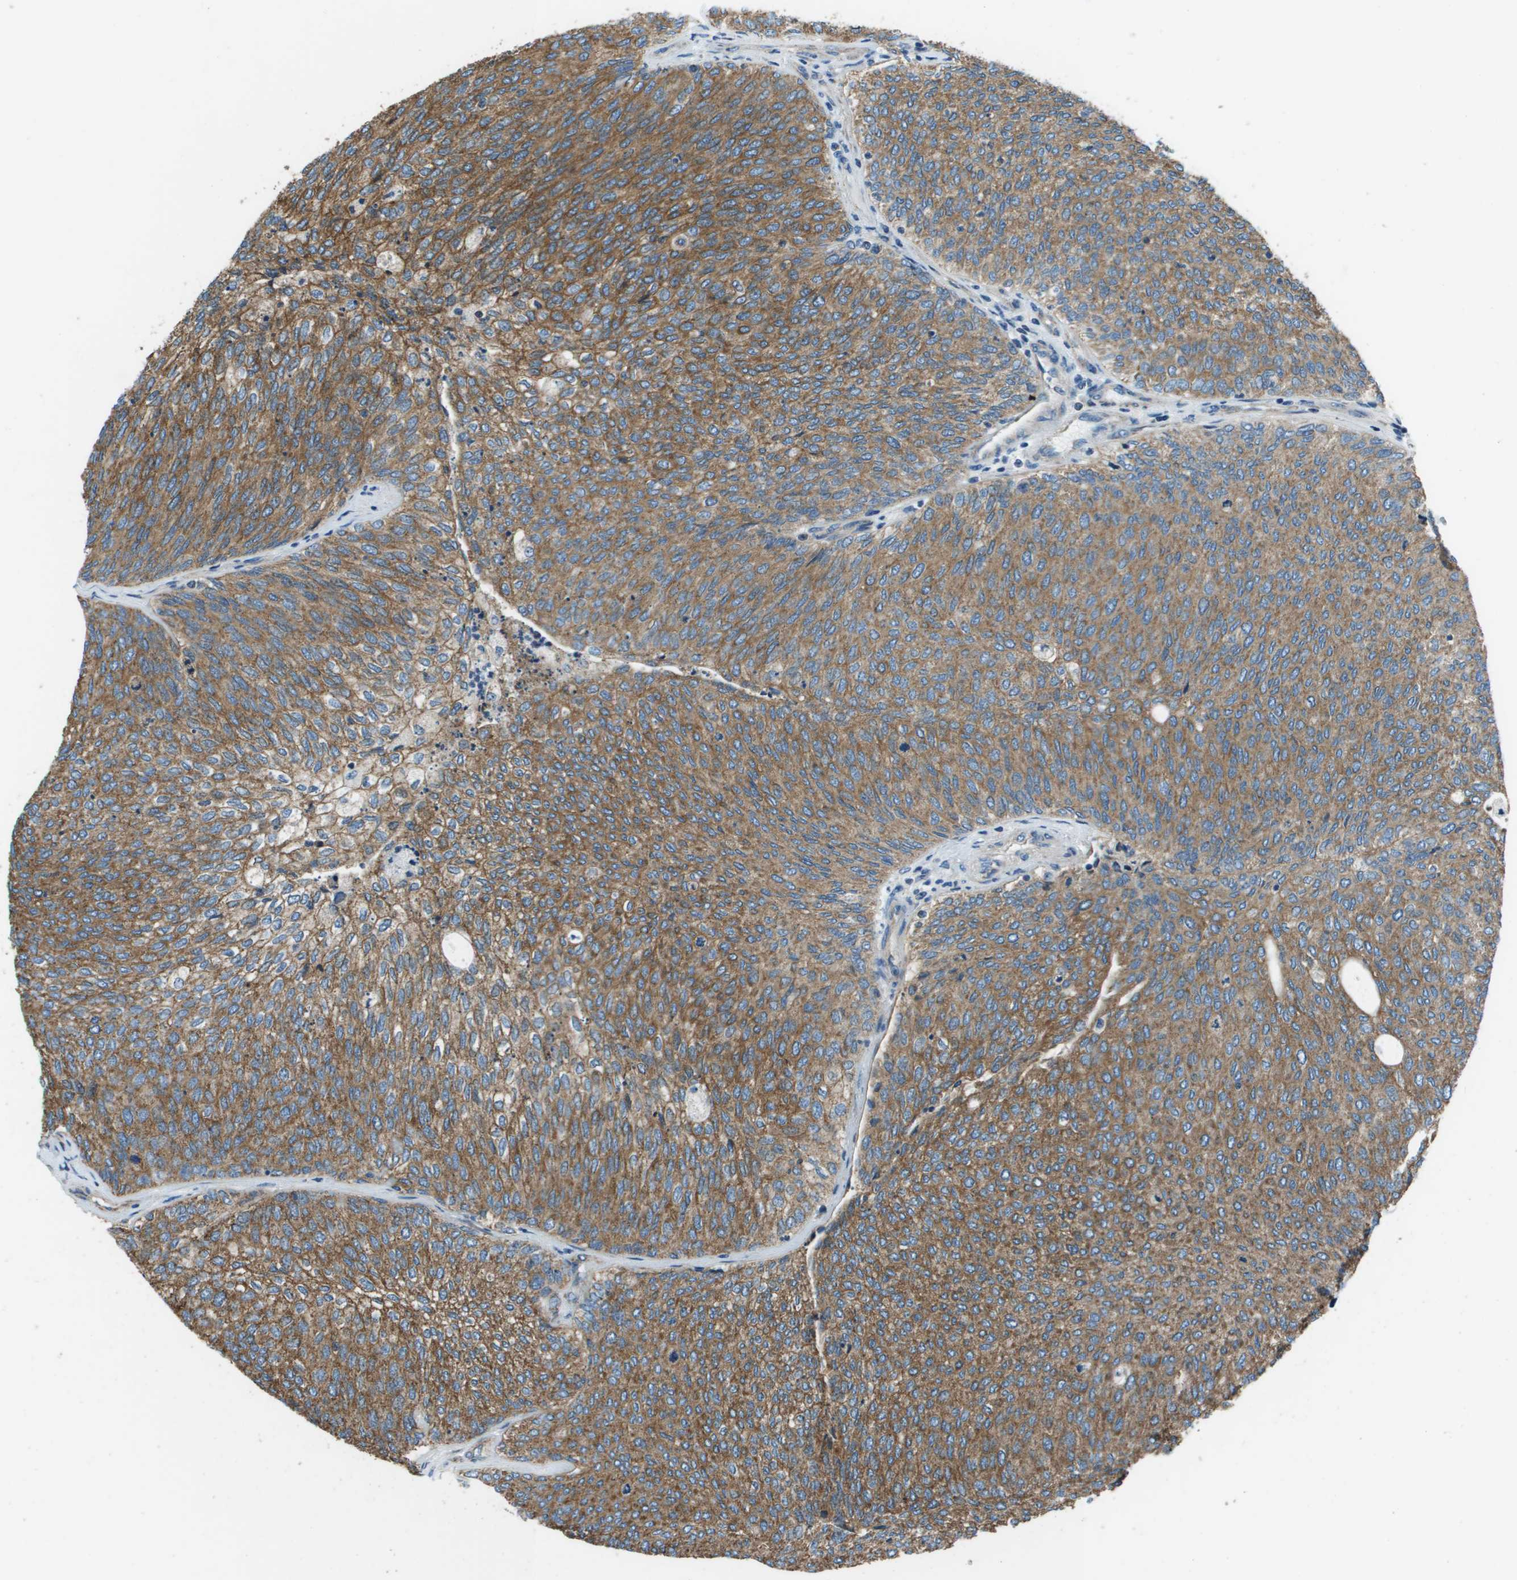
{"staining": {"intensity": "moderate", "quantity": ">75%", "location": "cytoplasmic/membranous"}, "tissue": "urothelial cancer", "cell_type": "Tumor cells", "image_type": "cancer", "snomed": [{"axis": "morphology", "description": "Urothelial carcinoma, Low grade"}, {"axis": "topography", "description": "Urinary bladder"}], "caption": "Low-grade urothelial carcinoma was stained to show a protein in brown. There is medium levels of moderate cytoplasmic/membranous expression in about >75% of tumor cells.", "gene": "TMEM51", "patient": {"sex": "female", "age": 79}}